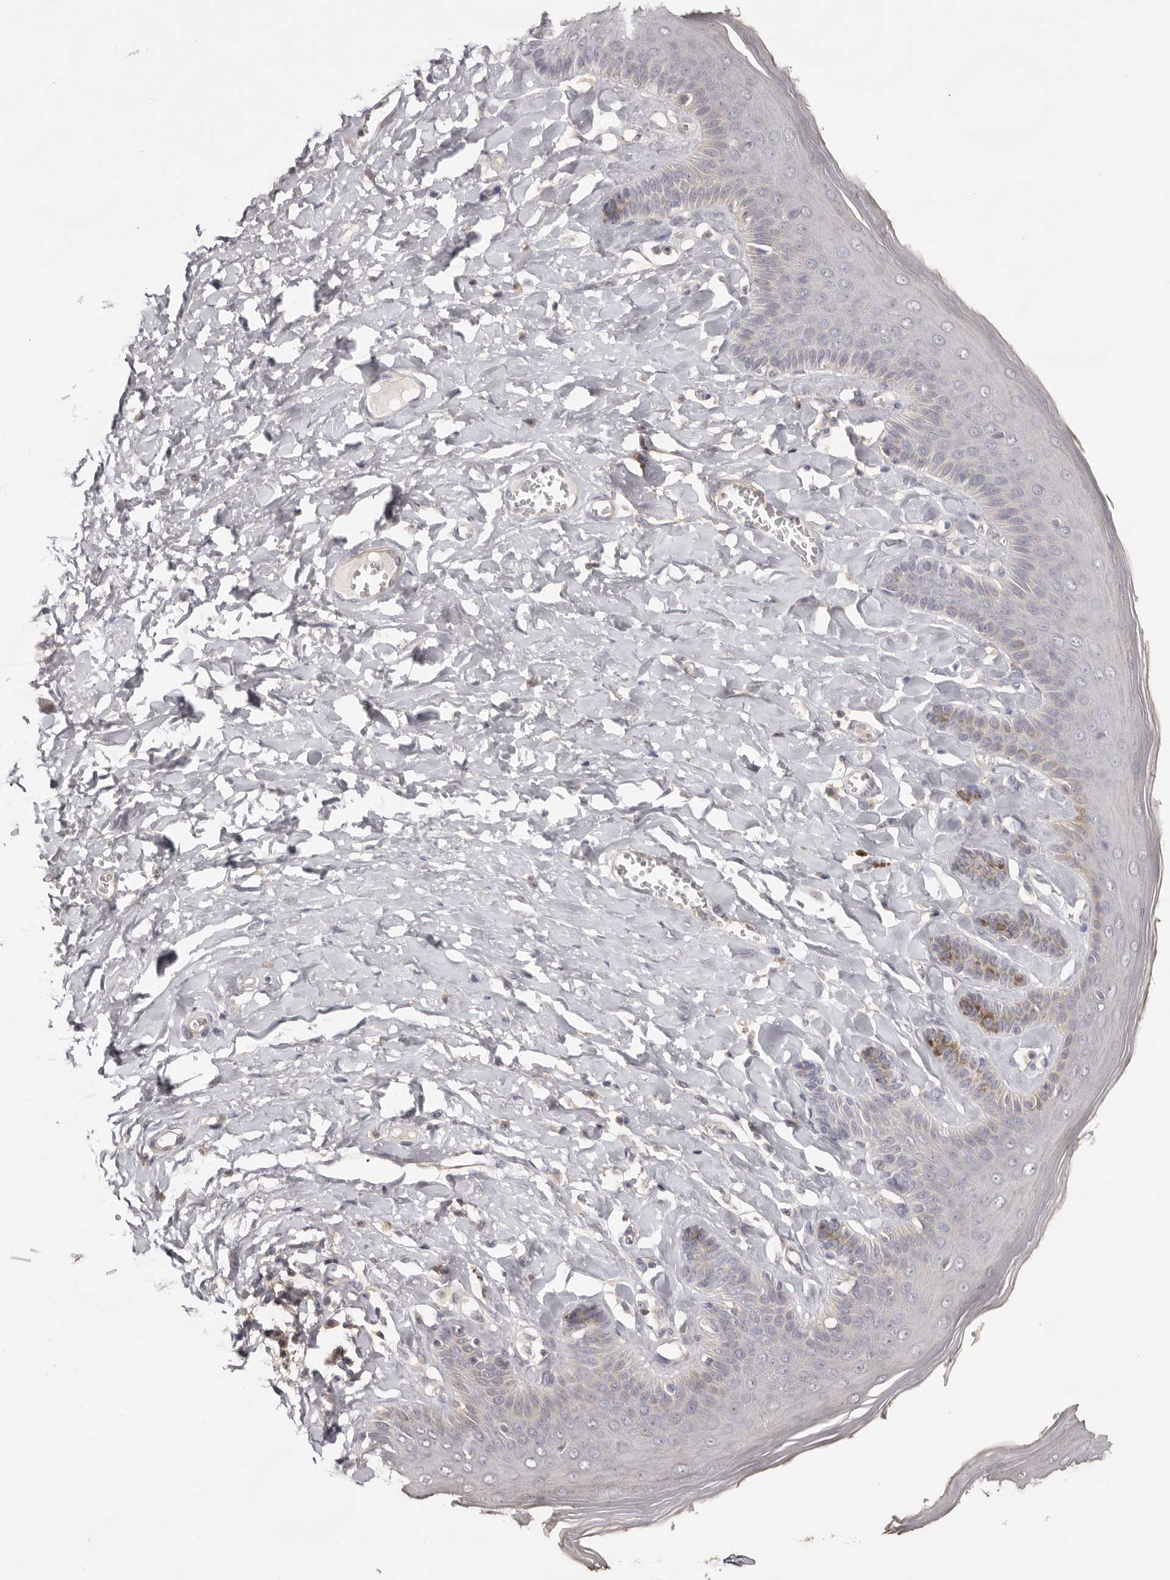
{"staining": {"intensity": "moderate", "quantity": "<25%", "location": "cytoplasmic/membranous"}, "tissue": "skin", "cell_type": "Epidermal cells", "image_type": "normal", "snomed": [{"axis": "morphology", "description": "Normal tissue, NOS"}, {"axis": "topography", "description": "Anal"}], "caption": "Protein expression analysis of benign skin reveals moderate cytoplasmic/membranous positivity in about <25% of epidermal cells. The protein is shown in brown color, while the nuclei are stained blue.", "gene": "MMACHC", "patient": {"sex": "male", "age": 69}}